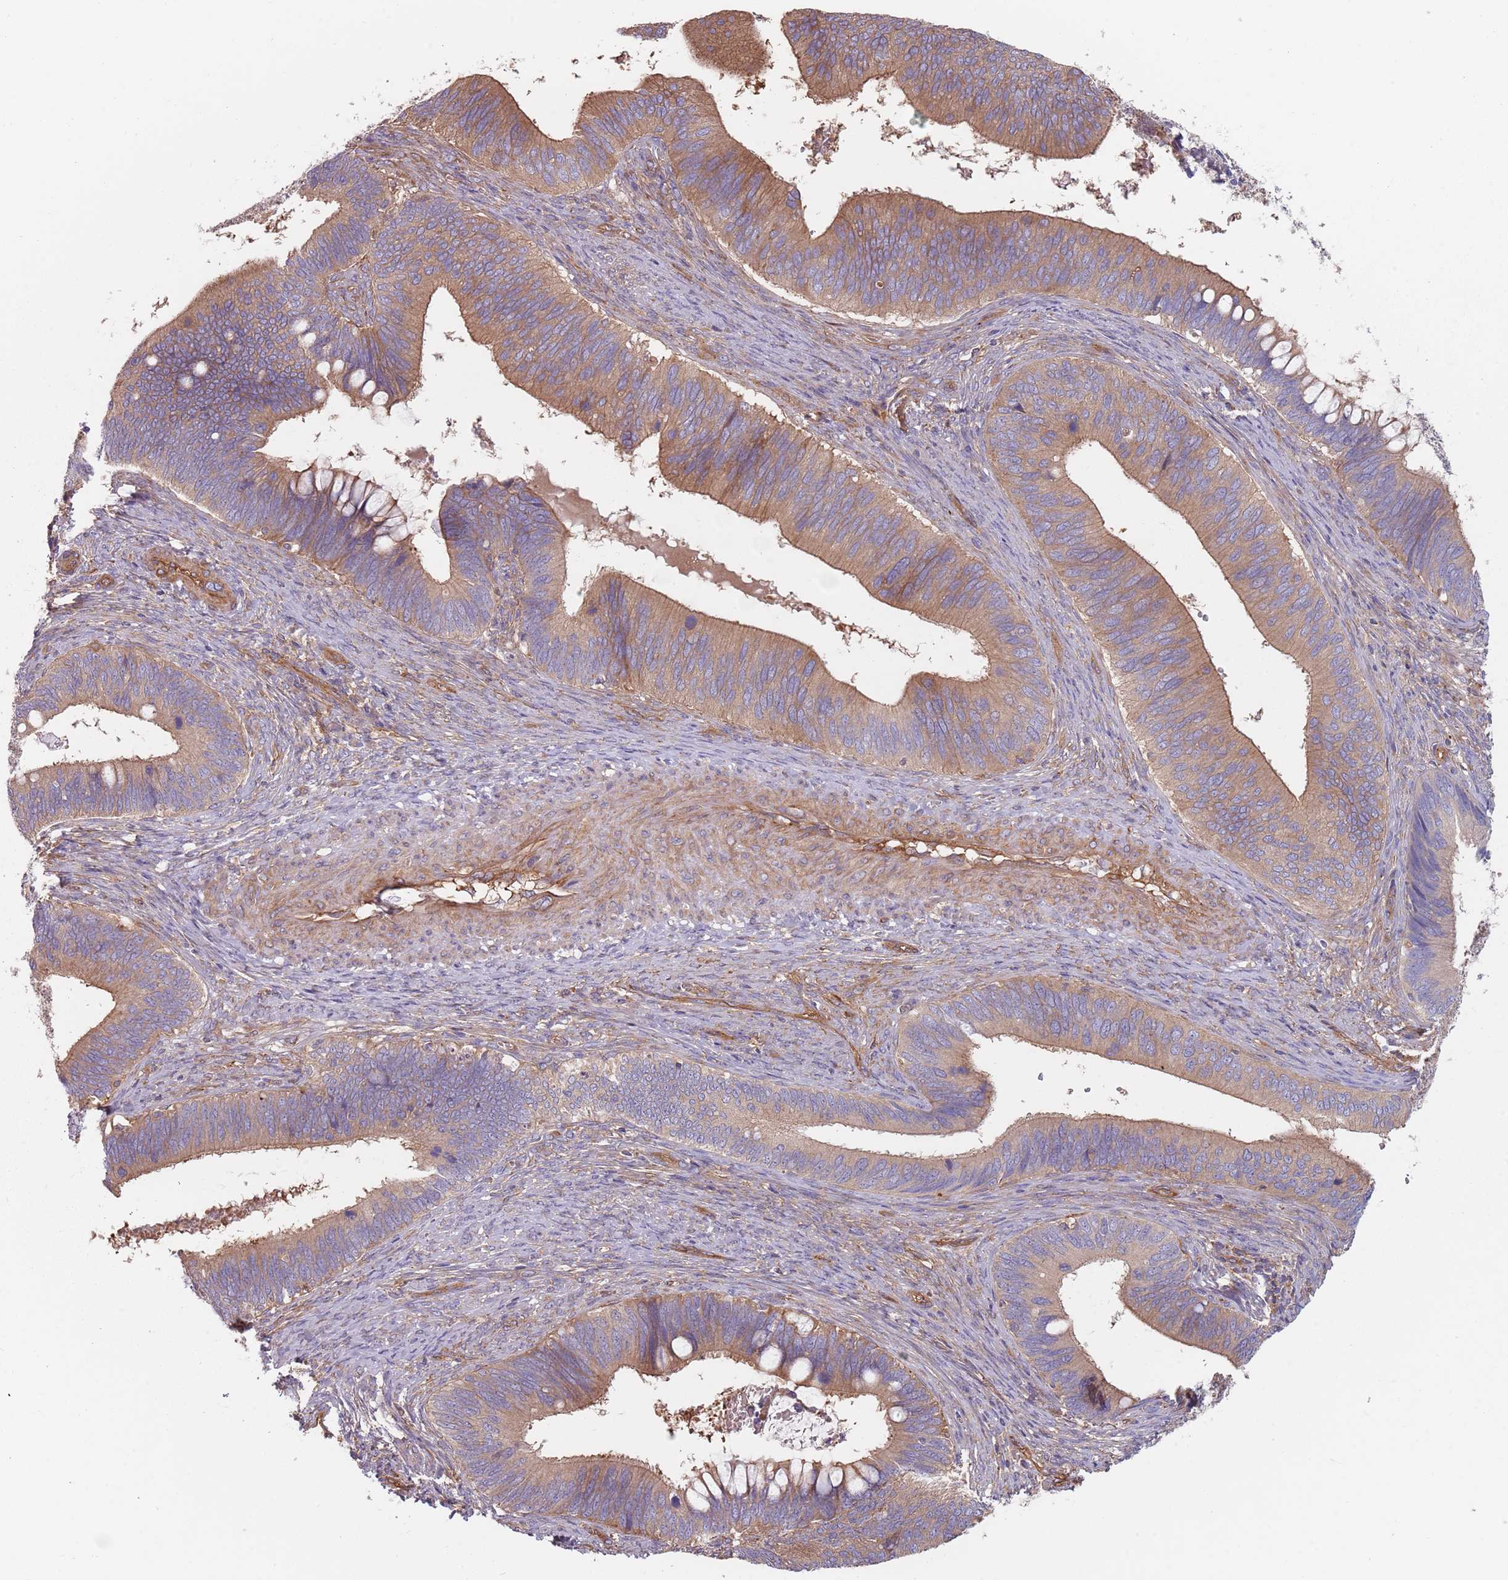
{"staining": {"intensity": "moderate", "quantity": "25%-75%", "location": "cytoplasmic/membranous"}, "tissue": "cervical cancer", "cell_type": "Tumor cells", "image_type": "cancer", "snomed": [{"axis": "morphology", "description": "Adenocarcinoma, NOS"}, {"axis": "topography", "description": "Cervix"}], "caption": "Brown immunohistochemical staining in cervical cancer (adenocarcinoma) shows moderate cytoplasmic/membranous expression in about 25%-75% of tumor cells.", "gene": "SPDL1", "patient": {"sex": "female", "age": 42}}